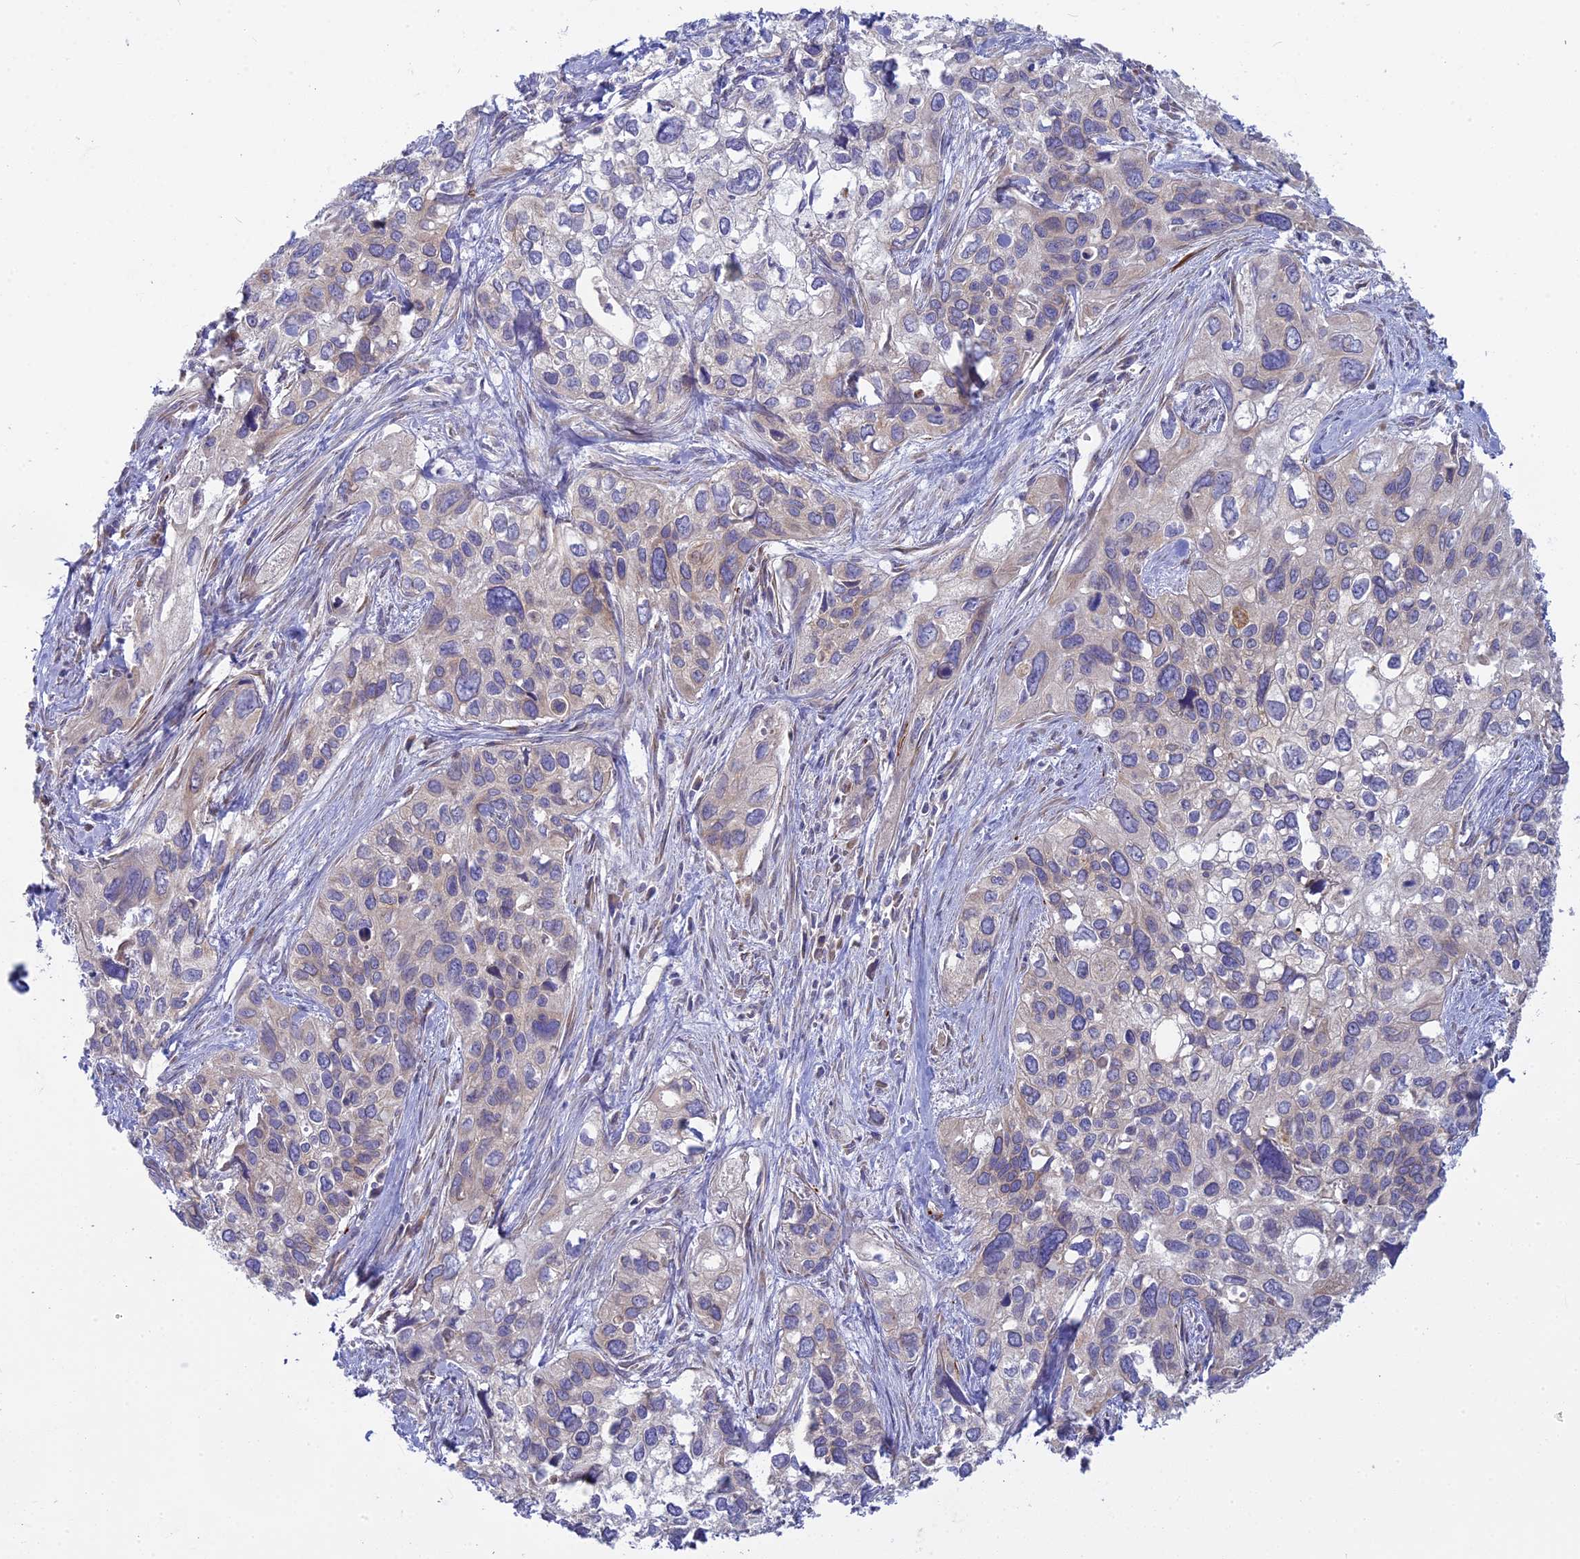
{"staining": {"intensity": "negative", "quantity": "none", "location": "none"}, "tissue": "cervical cancer", "cell_type": "Tumor cells", "image_type": "cancer", "snomed": [{"axis": "morphology", "description": "Squamous cell carcinoma, NOS"}, {"axis": "topography", "description": "Cervix"}], "caption": "High magnification brightfield microscopy of cervical squamous cell carcinoma stained with DAB (brown) and counterstained with hematoxylin (blue): tumor cells show no significant staining.", "gene": "TLCD1", "patient": {"sex": "female", "age": 55}}